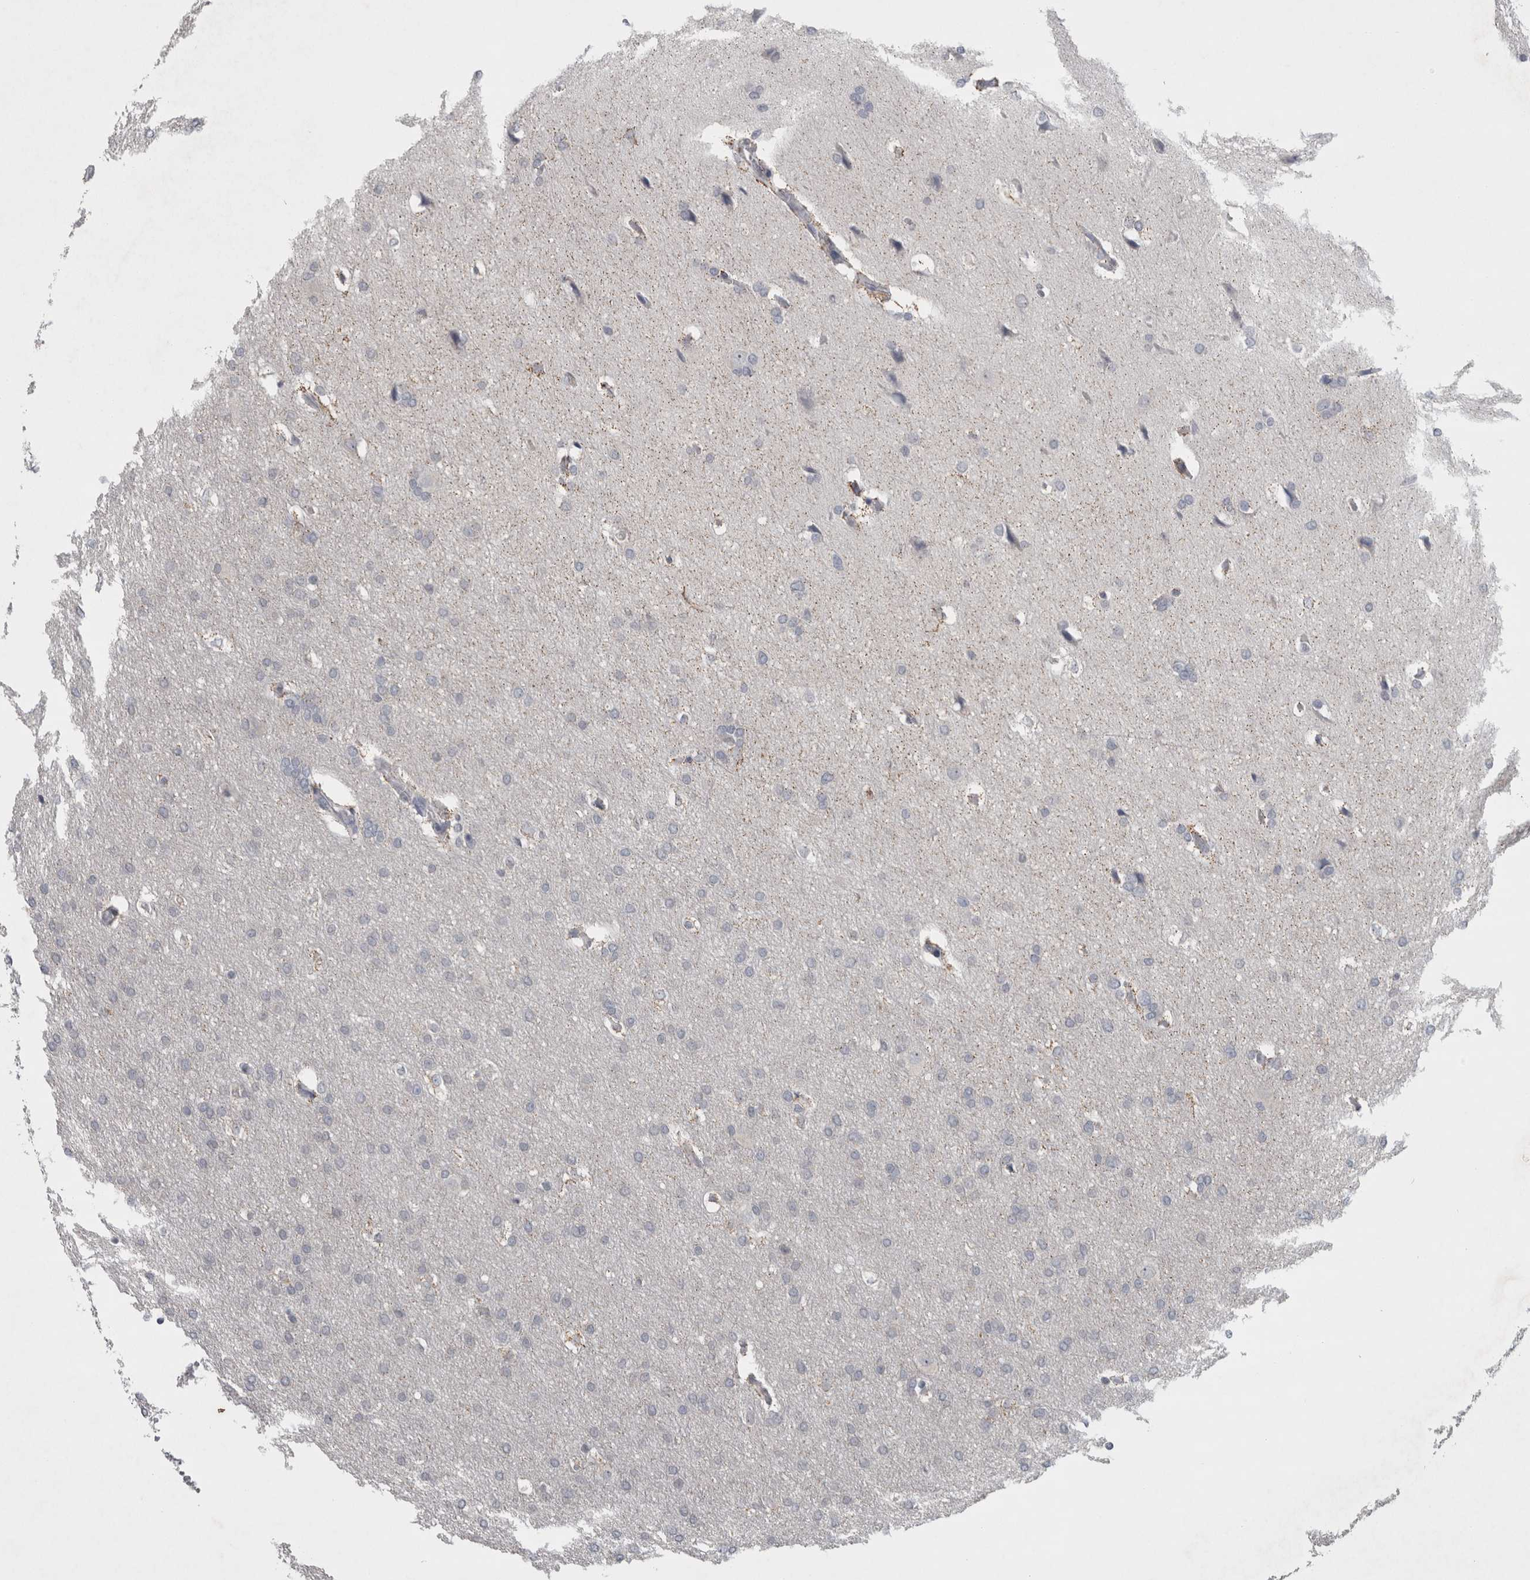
{"staining": {"intensity": "negative", "quantity": "none", "location": "none"}, "tissue": "glioma", "cell_type": "Tumor cells", "image_type": "cancer", "snomed": [{"axis": "morphology", "description": "Glioma, malignant, Low grade"}, {"axis": "topography", "description": "Brain"}], "caption": "Tumor cells show no significant protein staining in glioma.", "gene": "WNT7A", "patient": {"sex": "female", "age": 37}}